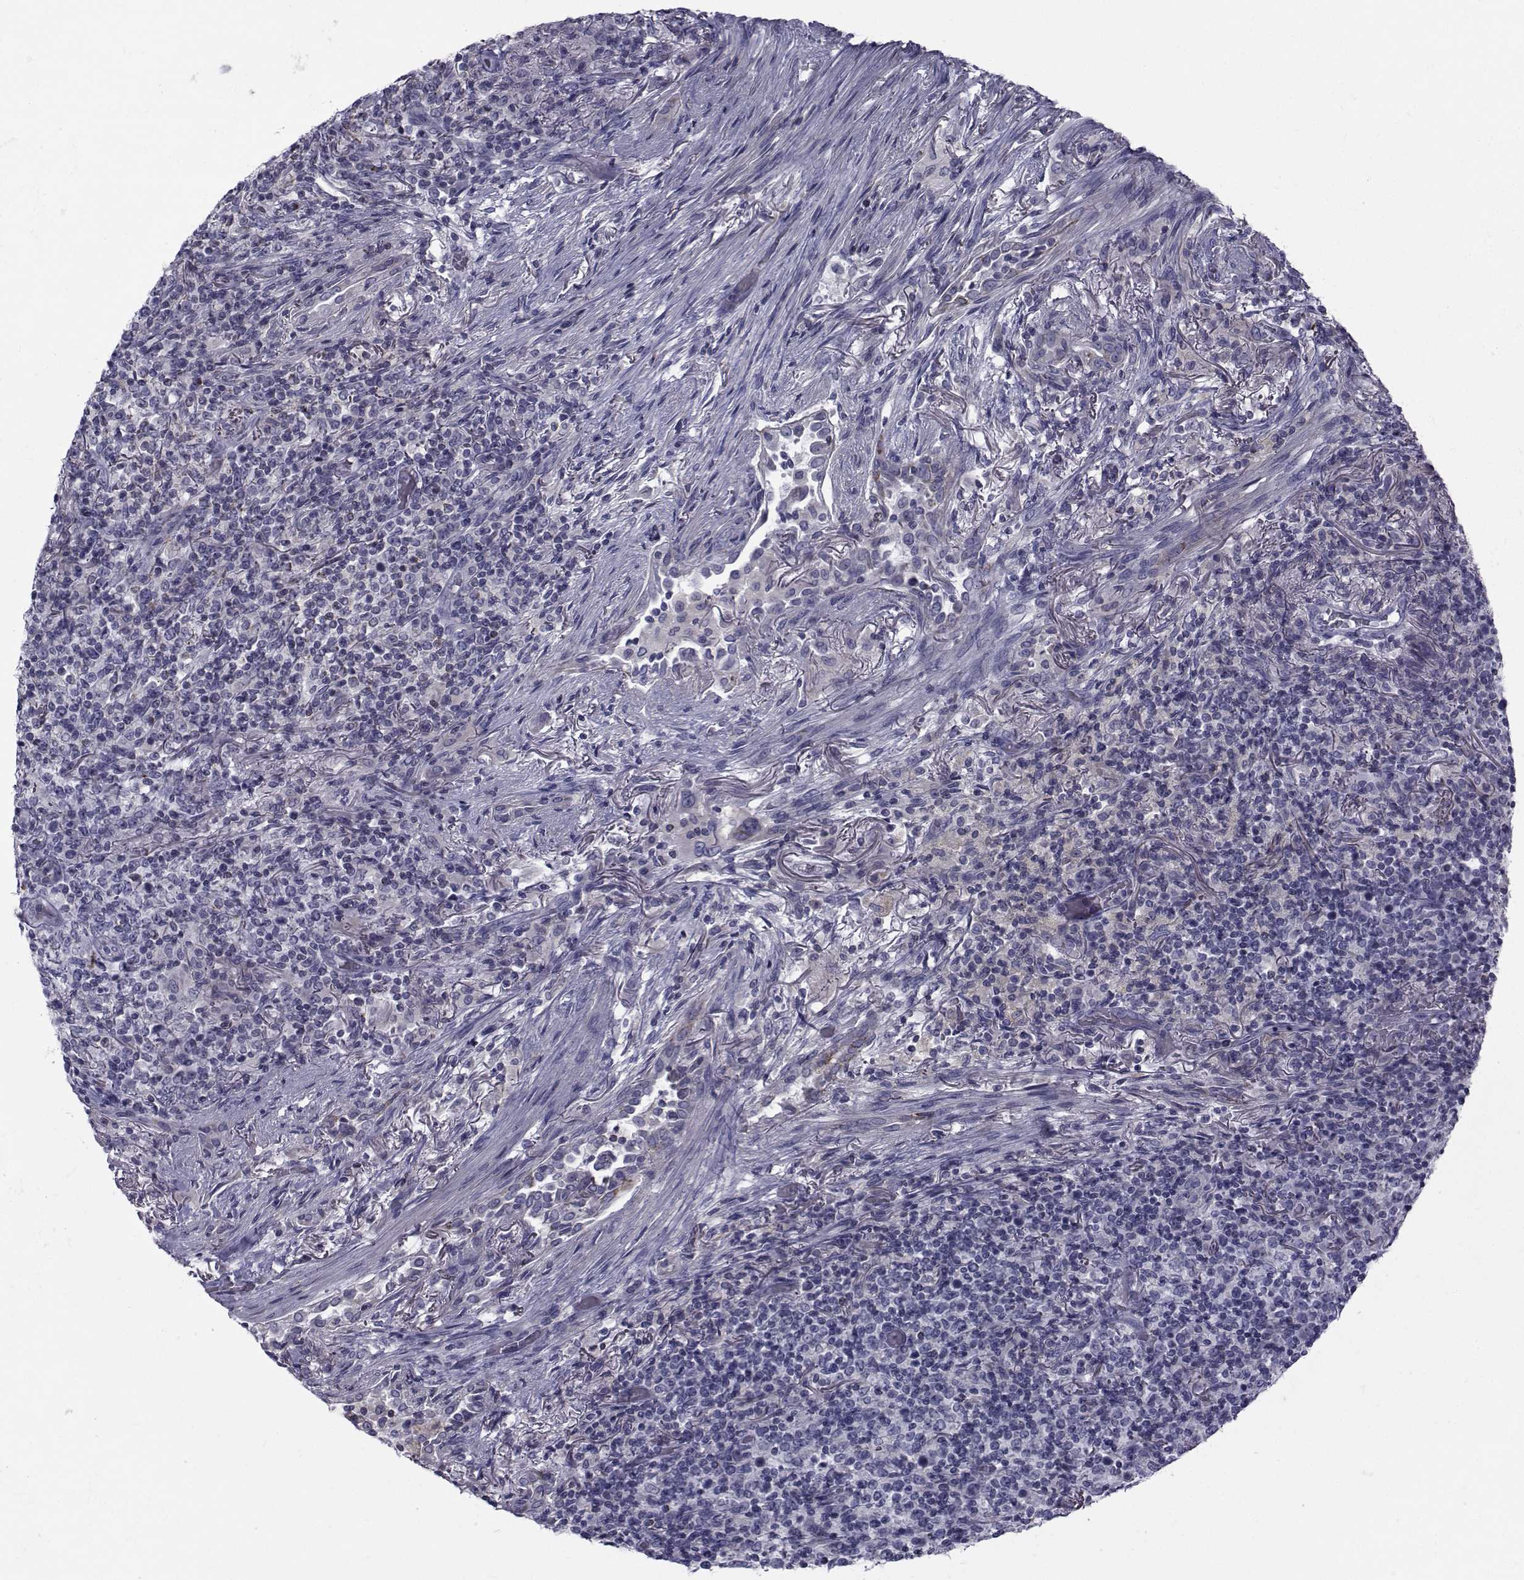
{"staining": {"intensity": "negative", "quantity": "none", "location": "none"}, "tissue": "lymphoma", "cell_type": "Tumor cells", "image_type": "cancer", "snomed": [{"axis": "morphology", "description": "Malignant lymphoma, non-Hodgkin's type, High grade"}, {"axis": "topography", "description": "Lung"}], "caption": "A histopathology image of malignant lymphoma, non-Hodgkin's type (high-grade) stained for a protein shows no brown staining in tumor cells. Brightfield microscopy of IHC stained with DAB (3,3'-diaminobenzidine) (brown) and hematoxylin (blue), captured at high magnification.", "gene": "FDXR", "patient": {"sex": "male", "age": 79}}